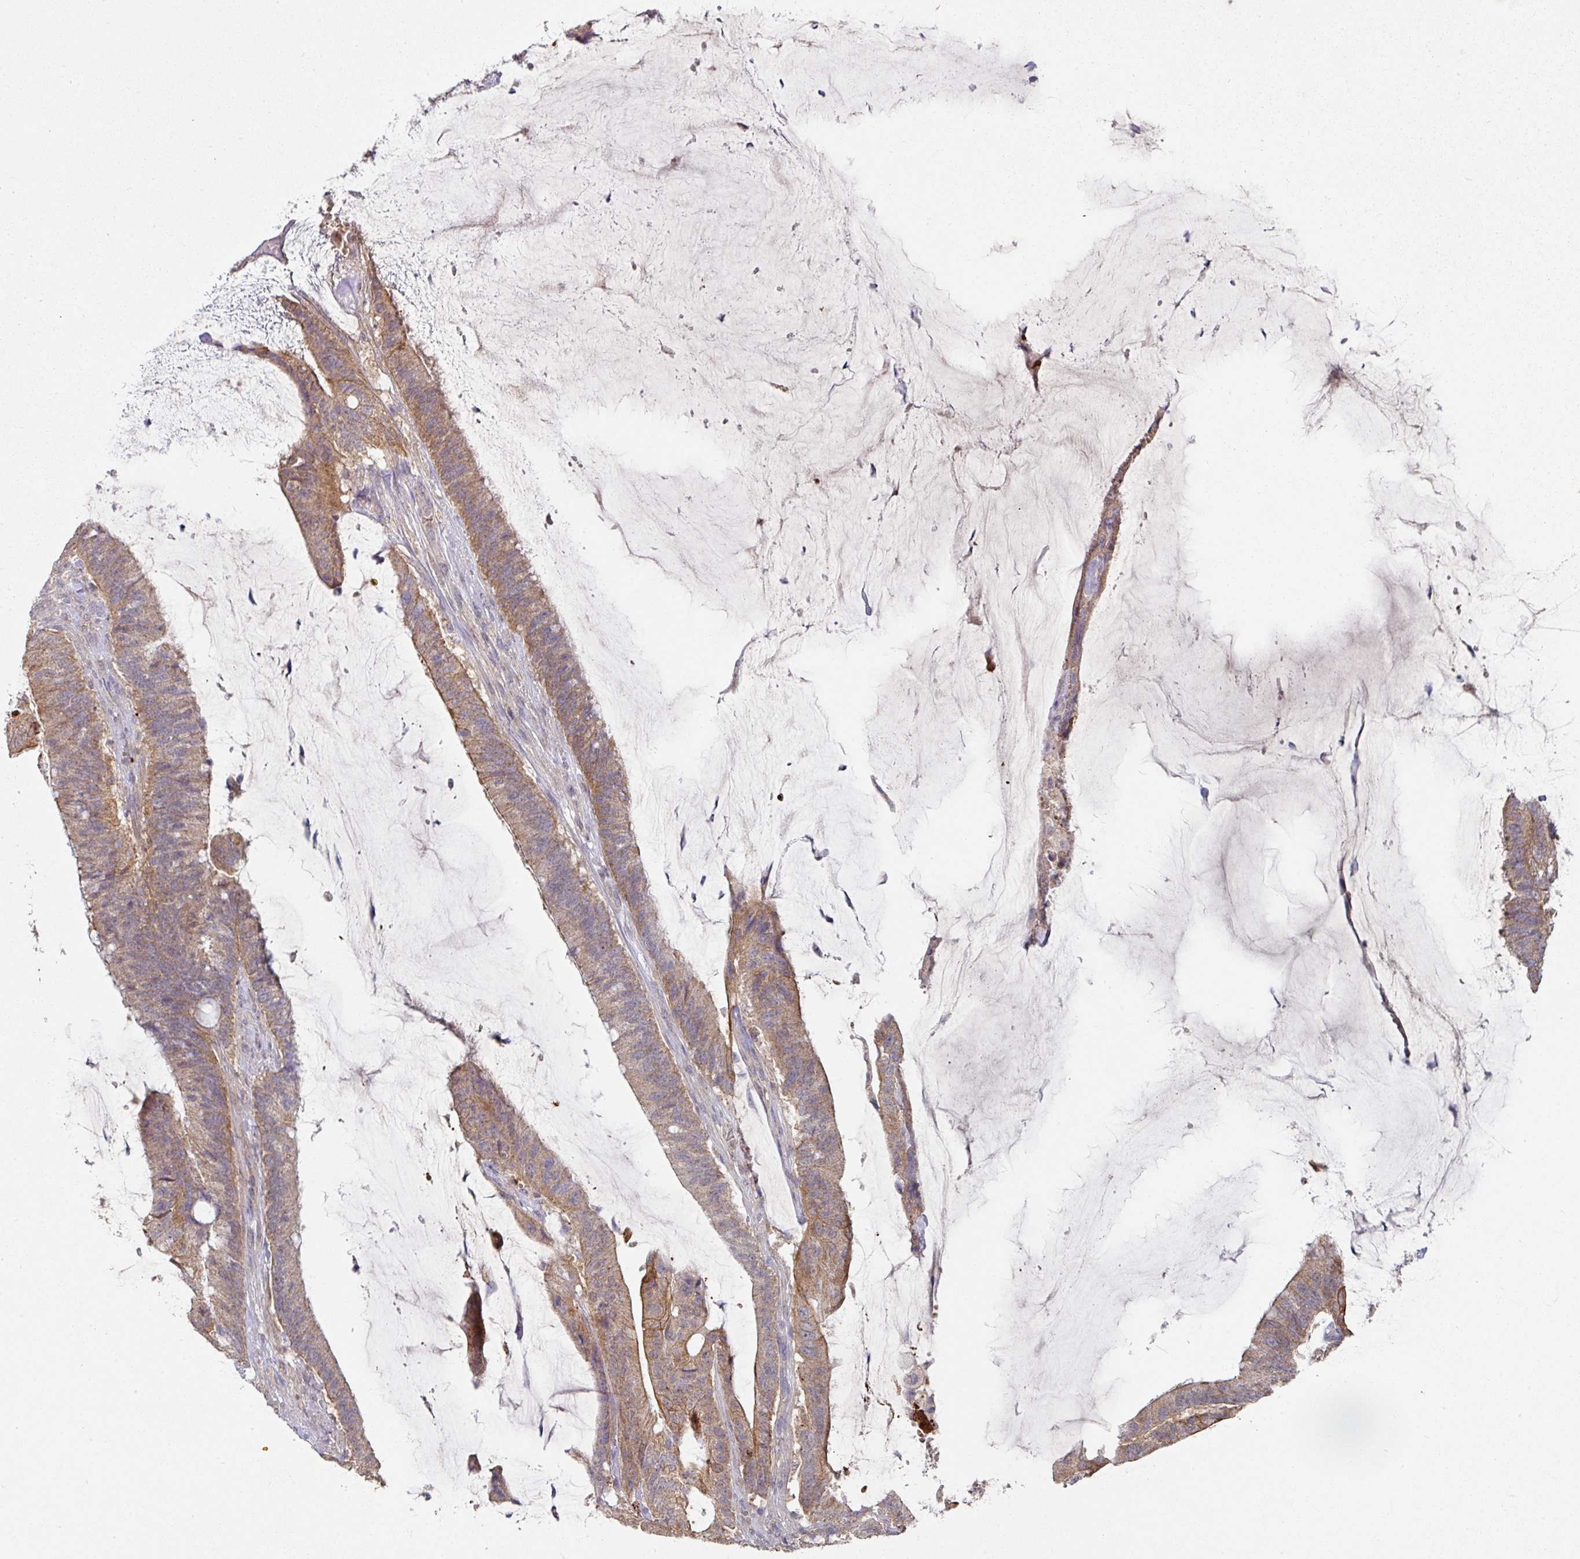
{"staining": {"intensity": "moderate", "quantity": ">75%", "location": "cytoplasmic/membranous"}, "tissue": "colorectal cancer", "cell_type": "Tumor cells", "image_type": "cancer", "snomed": [{"axis": "morphology", "description": "Adenocarcinoma, NOS"}, {"axis": "topography", "description": "Colon"}], "caption": "Protein staining of adenocarcinoma (colorectal) tissue reveals moderate cytoplasmic/membranous positivity in approximately >75% of tumor cells.", "gene": "EXTL3", "patient": {"sex": "female", "age": 43}}